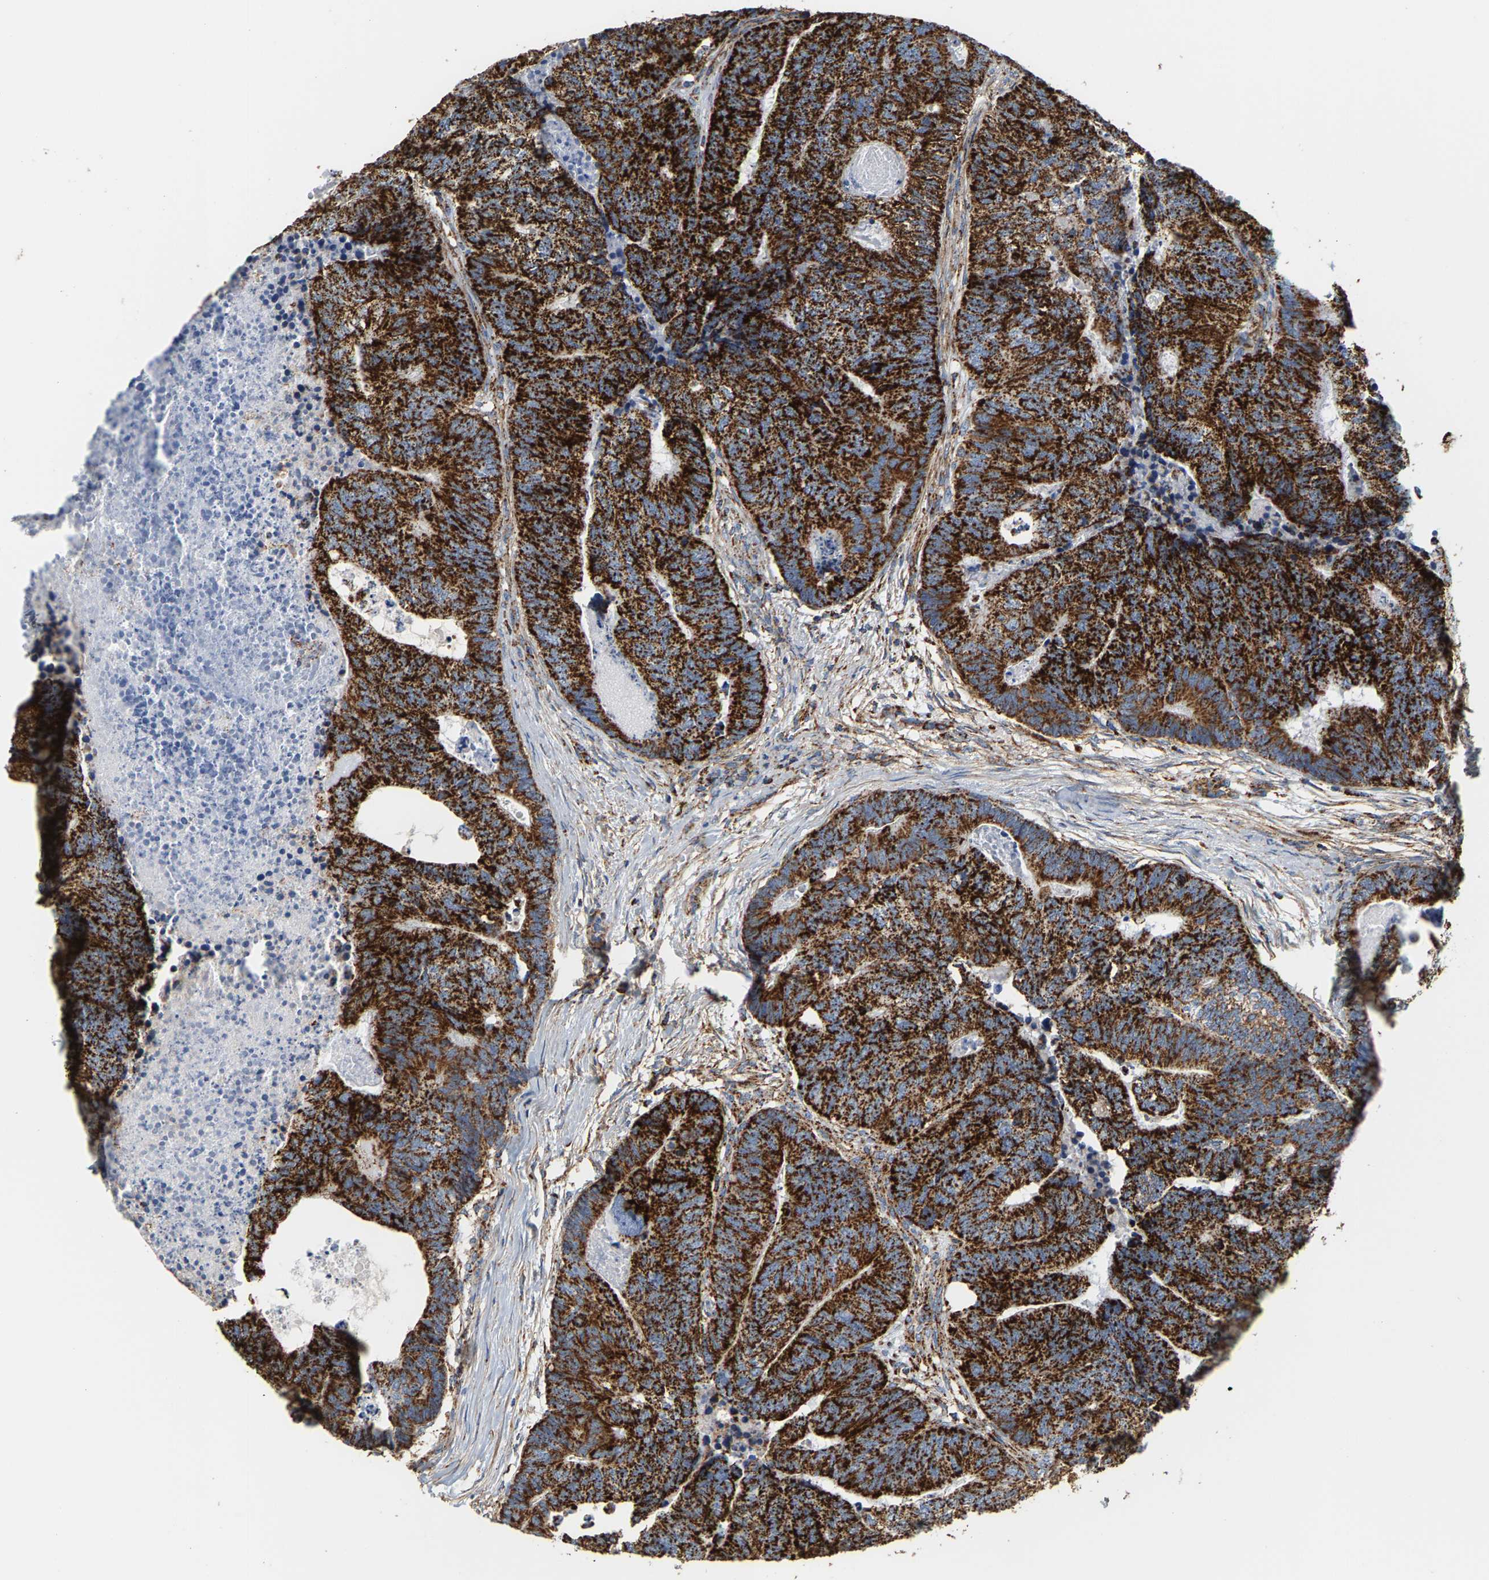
{"staining": {"intensity": "strong", "quantity": ">75%", "location": "cytoplasmic/membranous"}, "tissue": "colorectal cancer", "cell_type": "Tumor cells", "image_type": "cancer", "snomed": [{"axis": "morphology", "description": "Adenocarcinoma, NOS"}, {"axis": "topography", "description": "Colon"}], "caption": "Immunohistochemistry (DAB) staining of human colorectal cancer demonstrates strong cytoplasmic/membranous protein staining in about >75% of tumor cells. The protein is stained brown, and the nuclei are stained in blue (DAB (3,3'-diaminobenzidine) IHC with brightfield microscopy, high magnification).", "gene": "SHMT2", "patient": {"sex": "female", "age": 67}}